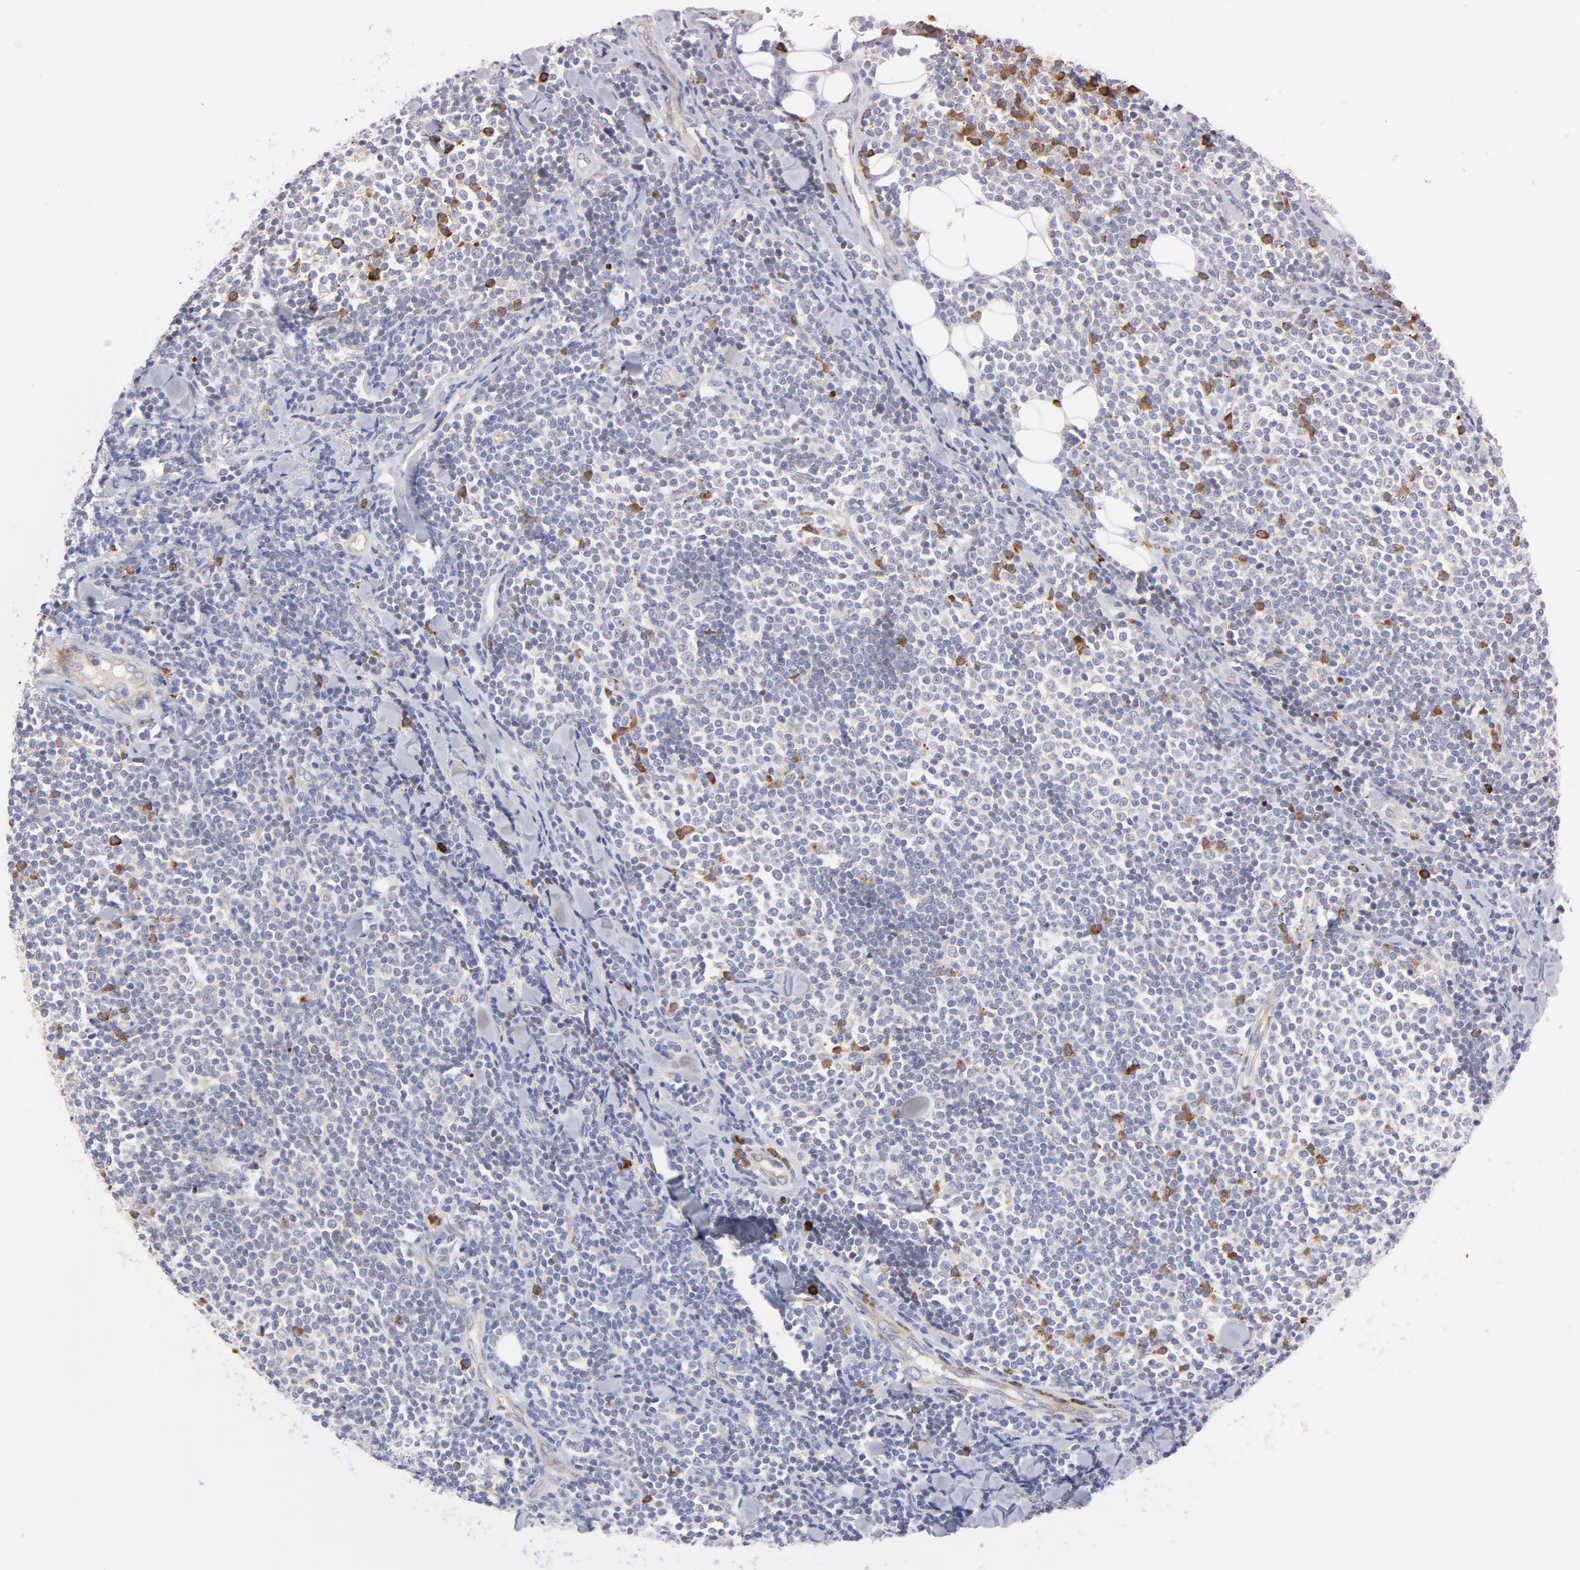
{"staining": {"intensity": "moderate", "quantity": "<25%", "location": "cytoplasmic/membranous"}, "tissue": "lymphoma", "cell_type": "Tumor cells", "image_type": "cancer", "snomed": [{"axis": "morphology", "description": "Malignant lymphoma, non-Hodgkin's type, Low grade"}, {"axis": "topography", "description": "Soft tissue"}], "caption": "Moderate cytoplasmic/membranous protein positivity is appreciated in approximately <25% of tumor cells in malignant lymphoma, non-Hodgkin's type (low-grade). (Brightfield microscopy of DAB IHC at high magnification).", "gene": "RAPGEF3", "patient": {"sex": "male", "age": 92}}